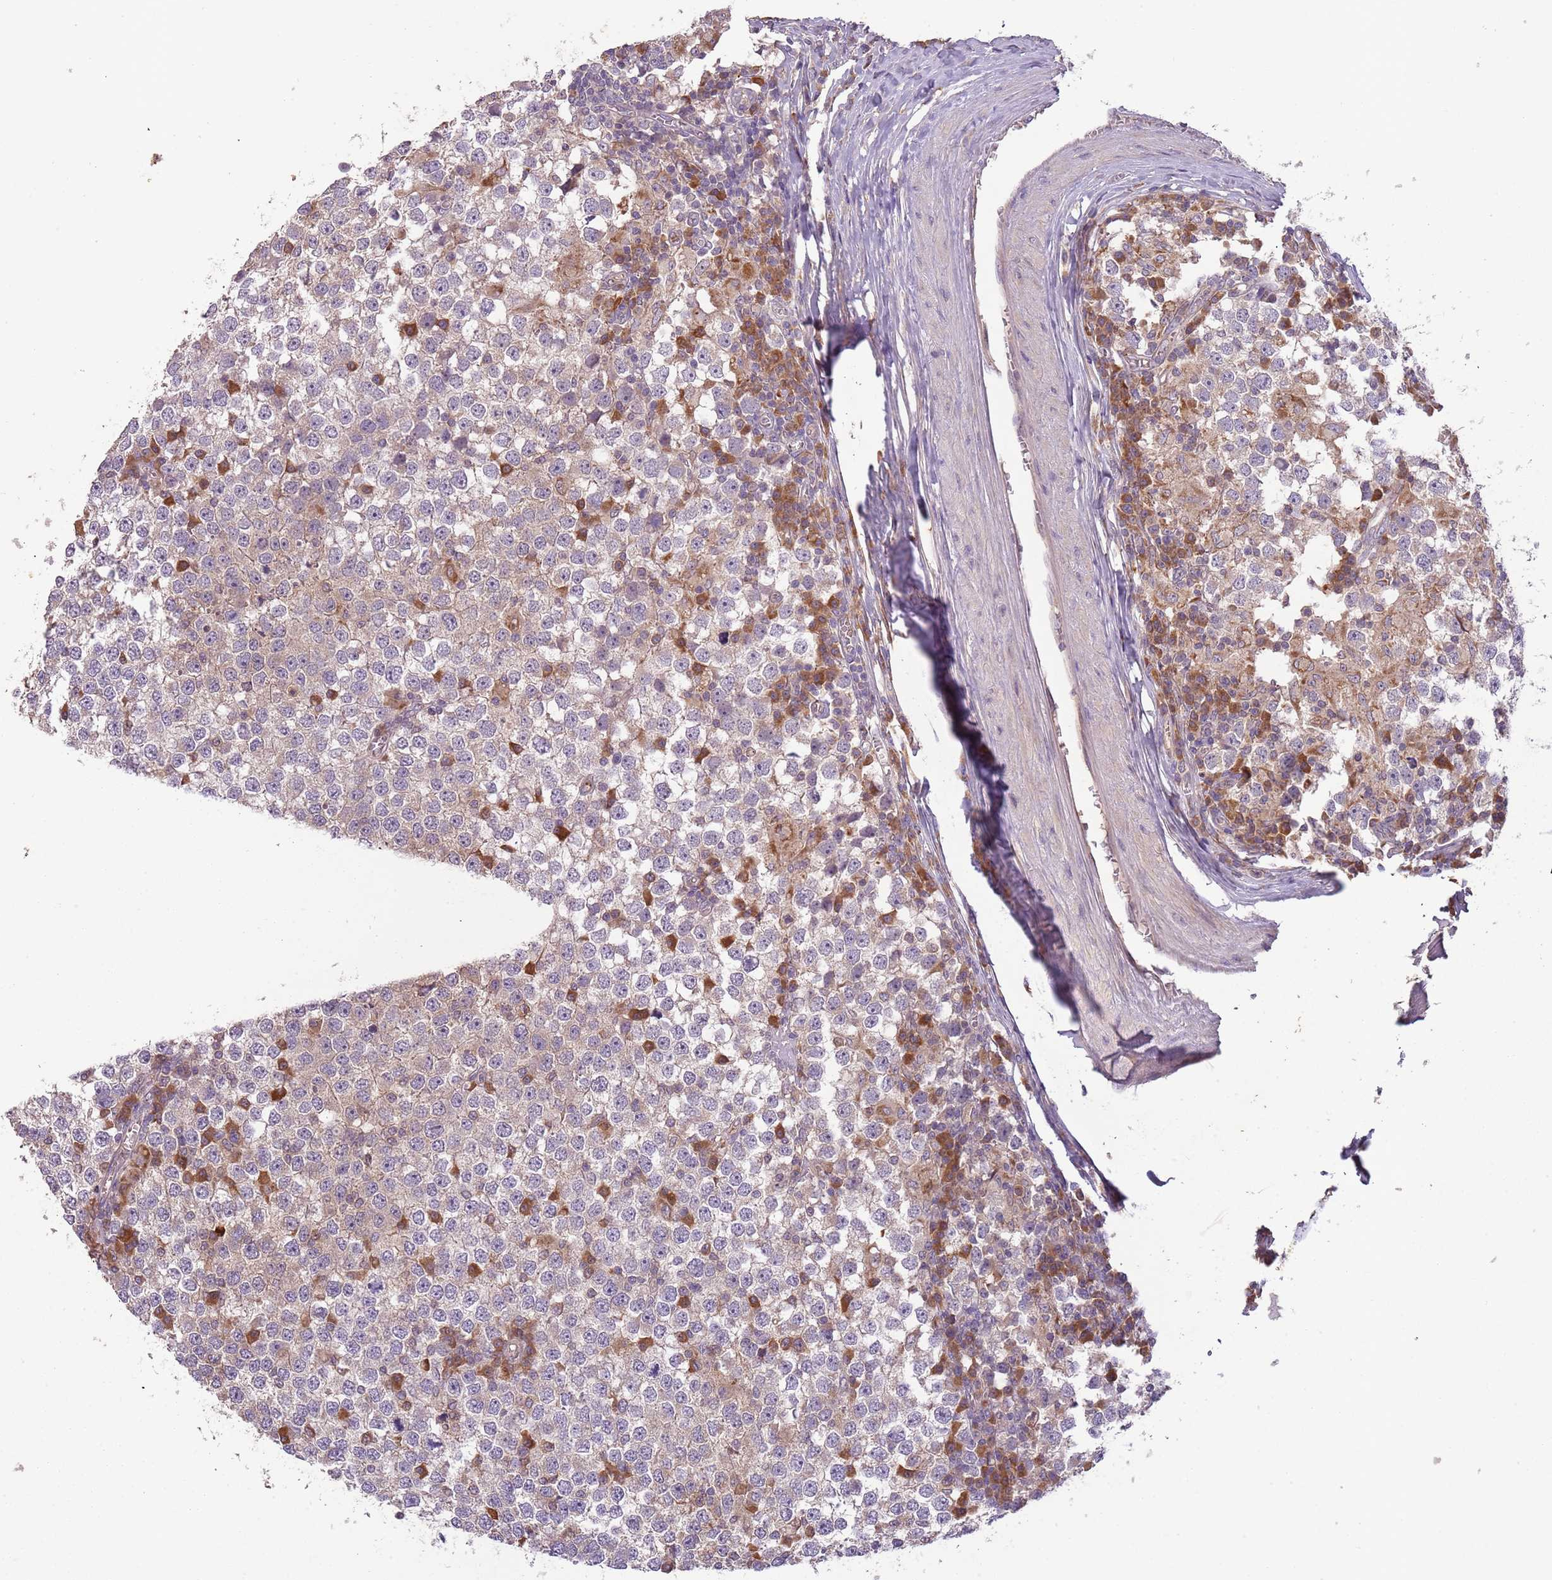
{"staining": {"intensity": "weak", "quantity": "25%-75%", "location": "cytoplasmic/membranous"}, "tissue": "testis cancer", "cell_type": "Tumor cells", "image_type": "cancer", "snomed": [{"axis": "morphology", "description": "Seminoma, NOS"}, {"axis": "topography", "description": "Testis"}], "caption": "High-power microscopy captured an immunohistochemistry photomicrograph of seminoma (testis), revealing weak cytoplasmic/membranous staining in approximately 25%-75% of tumor cells.", "gene": "FECH", "patient": {"sex": "male", "age": 65}}